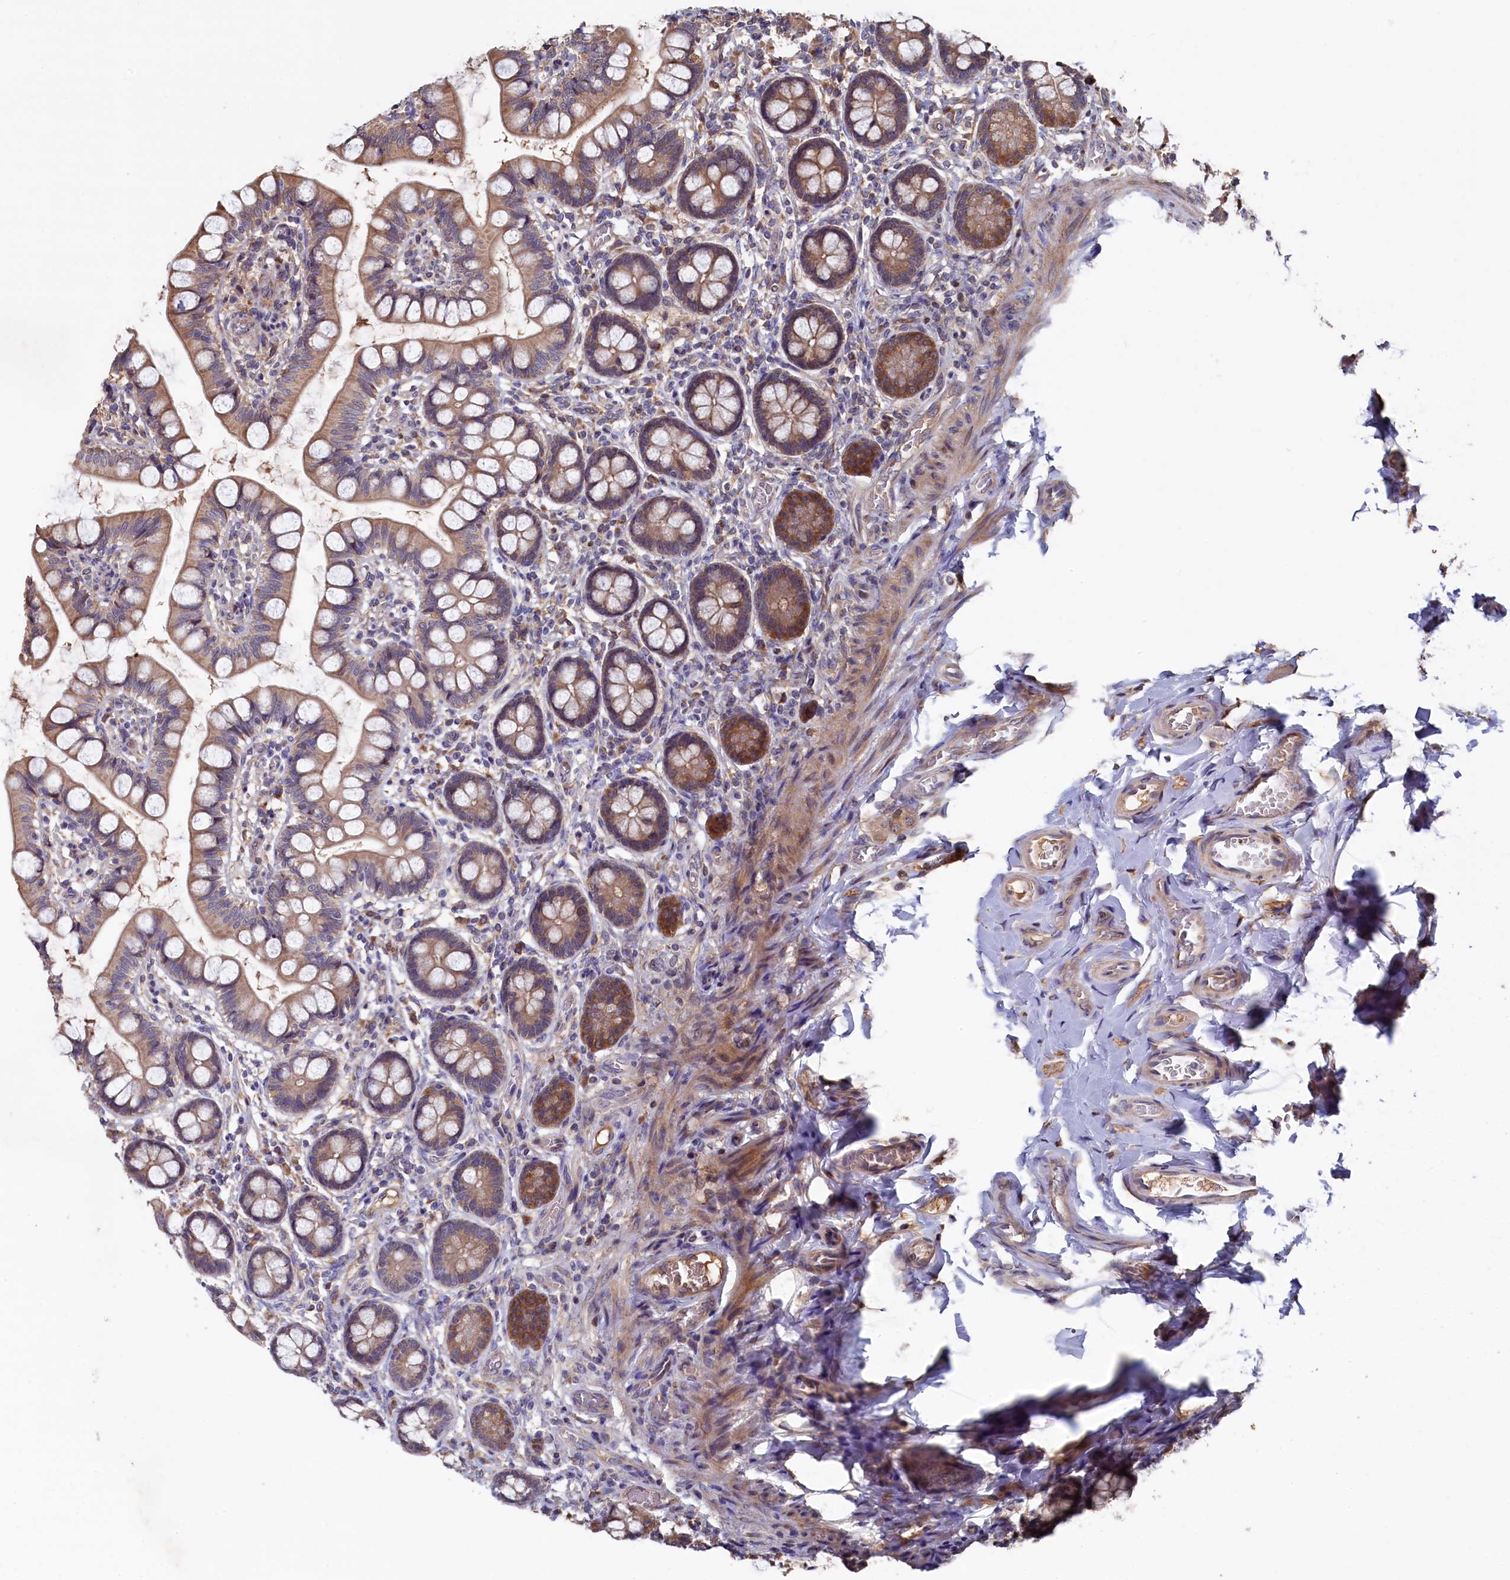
{"staining": {"intensity": "moderate", "quantity": ">75%", "location": "cytoplasmic/membranous"}, "tissue": "small intestine", "cell_type": "Glandular cells", "image_type": "normal", "snomed": [{"axis": "morphology", "description": "Normal tissue, NOS"}, {"axis": "topography", "description": "Small intestine"}], "caption": "Protein positivity by immunohistochemistry reveals moderate cytoplasmic/membranous positivity in about >75% of glandular cells in benign small intestine.", "gene": "SLC12A4", "patient": {"sex": "male", "age": 52}}